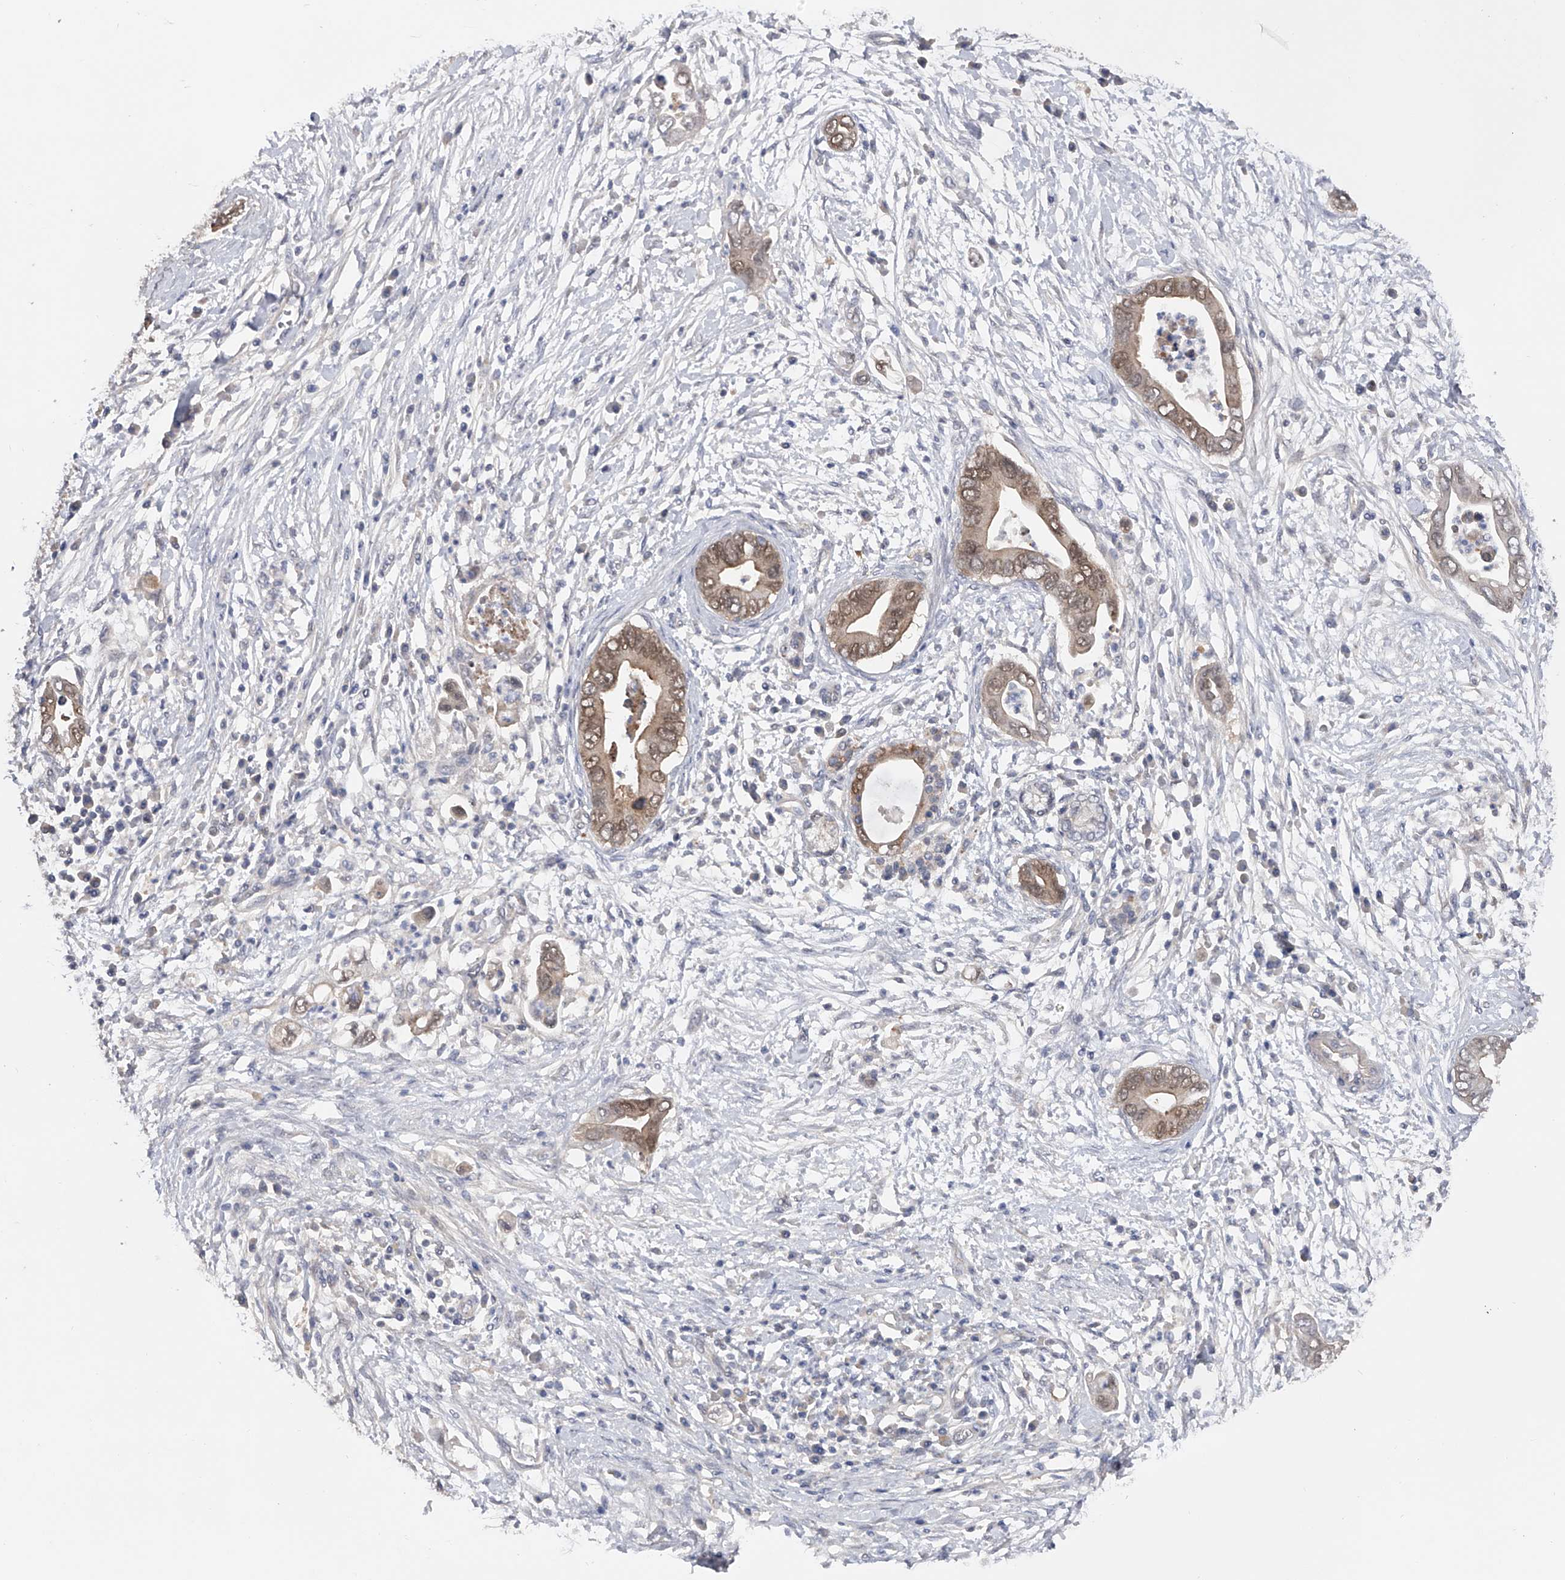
{"staining": {"intensity": "weak", "quantity": "25%-75%", "location": "cytoplasmic/membranous,nuclear"}, "tissue": "pancreatic cancer", "cell_type": "Tumor cells", "image_type": "cancer", "snomed": [{"axis": "morphology", "description": "Adenocarcinoma, NOS"}, {"axis": "topography", "description": "Pancreas"}], "caption": "Tumor cells display weak cytoplasmic/membranous and nuclear positivity in about 25%-75% of cells in adenocarcinoma (pancreatic).", "gene": "CFAP298", "patient": {"sex": "male", "age": 75}}